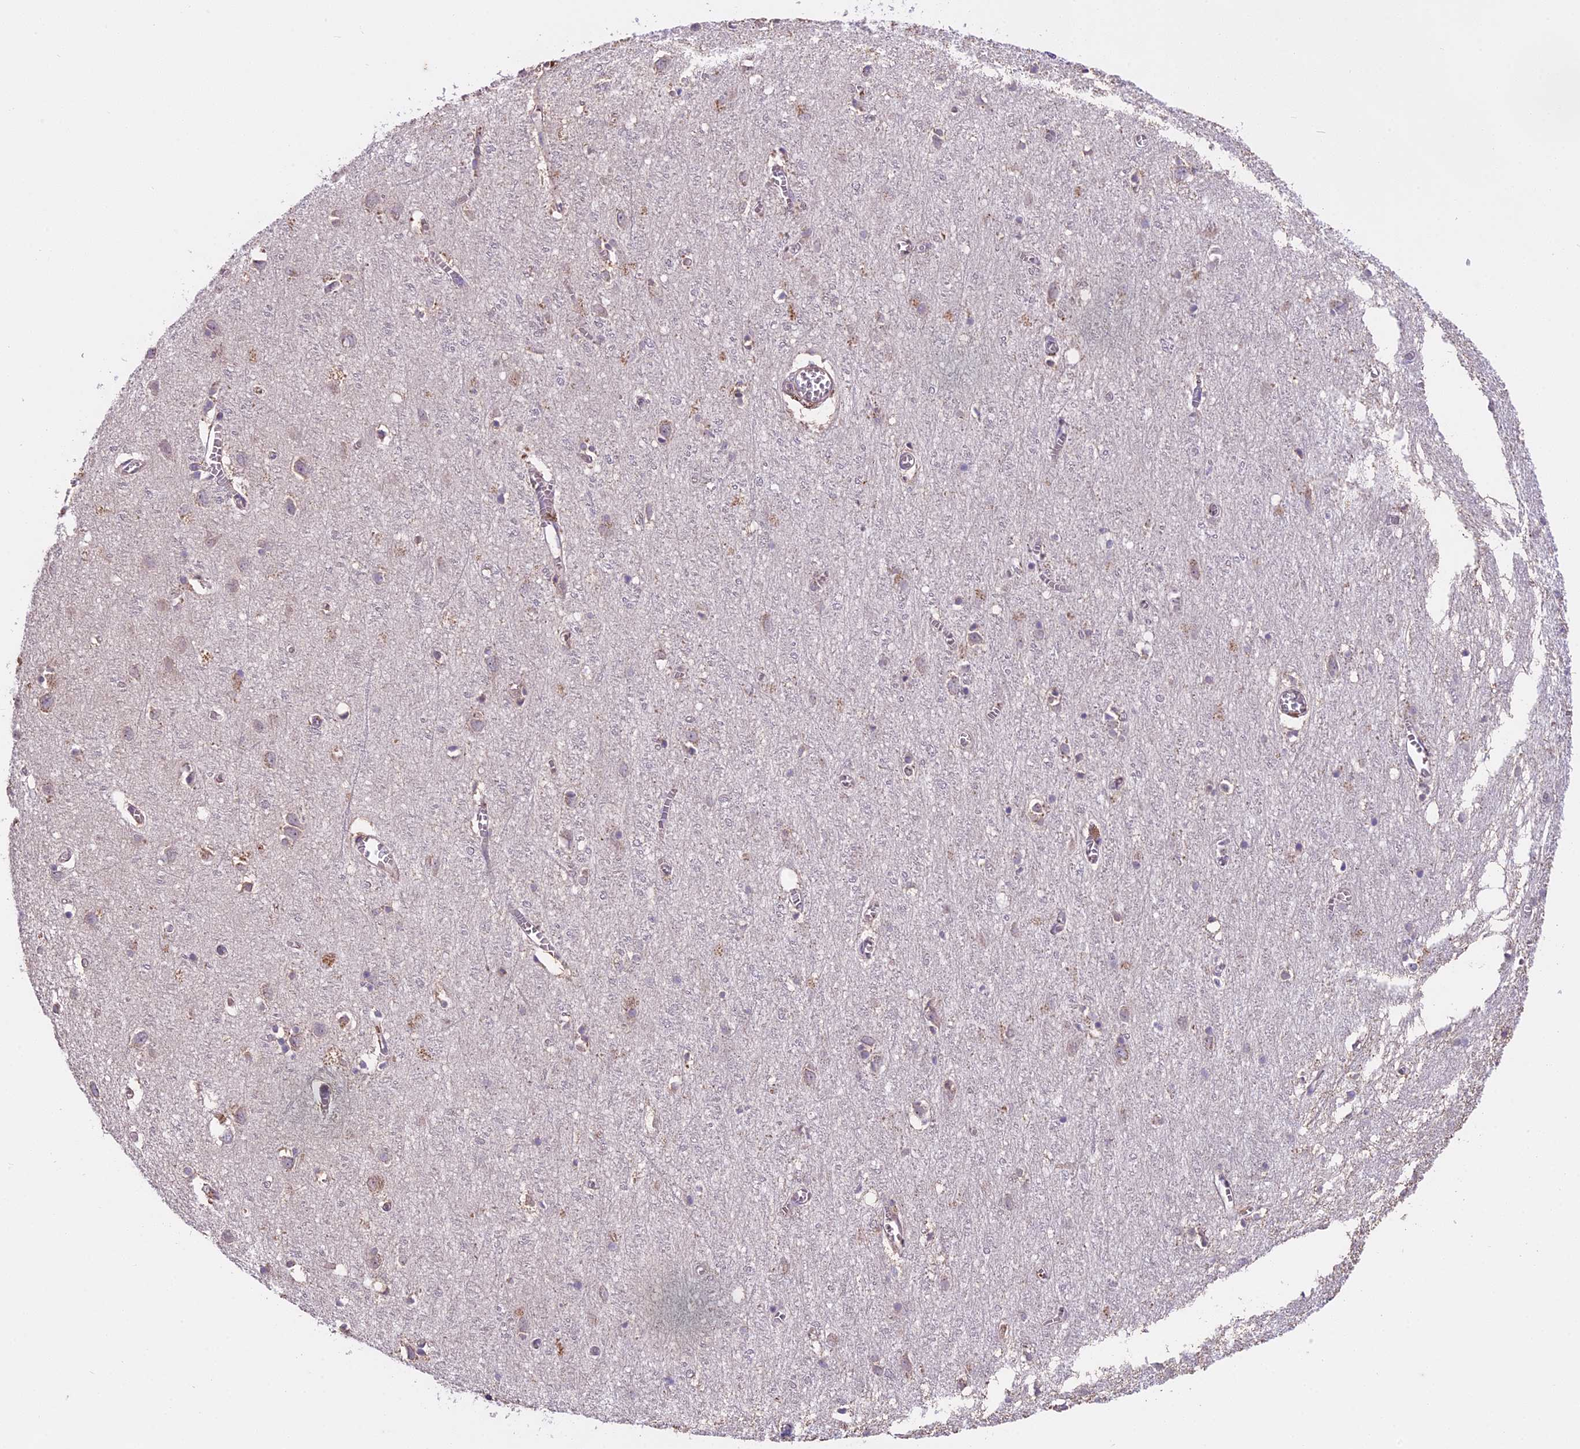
{"staining": {"intensity": "weak", "quantity": "25%-75%", "location": "cytoplasmic/membranous"}, "tissue": "cerebral cortex", "cell_type": "Endothelial cells", "image_type": "normal", "snomed": [{"axis": "morphology", "description": "Normal tissue, NOS"}, {"axis": "topography", "description": "Cerebral cortex"}], "caption": "An image of cerebral cortex stained for a protein demonstrates weak cytoplasmic/membranous brown staining in endothelial cells.", "gene": "MEMO1", "patient": {"sex": "female", "age": 64}}